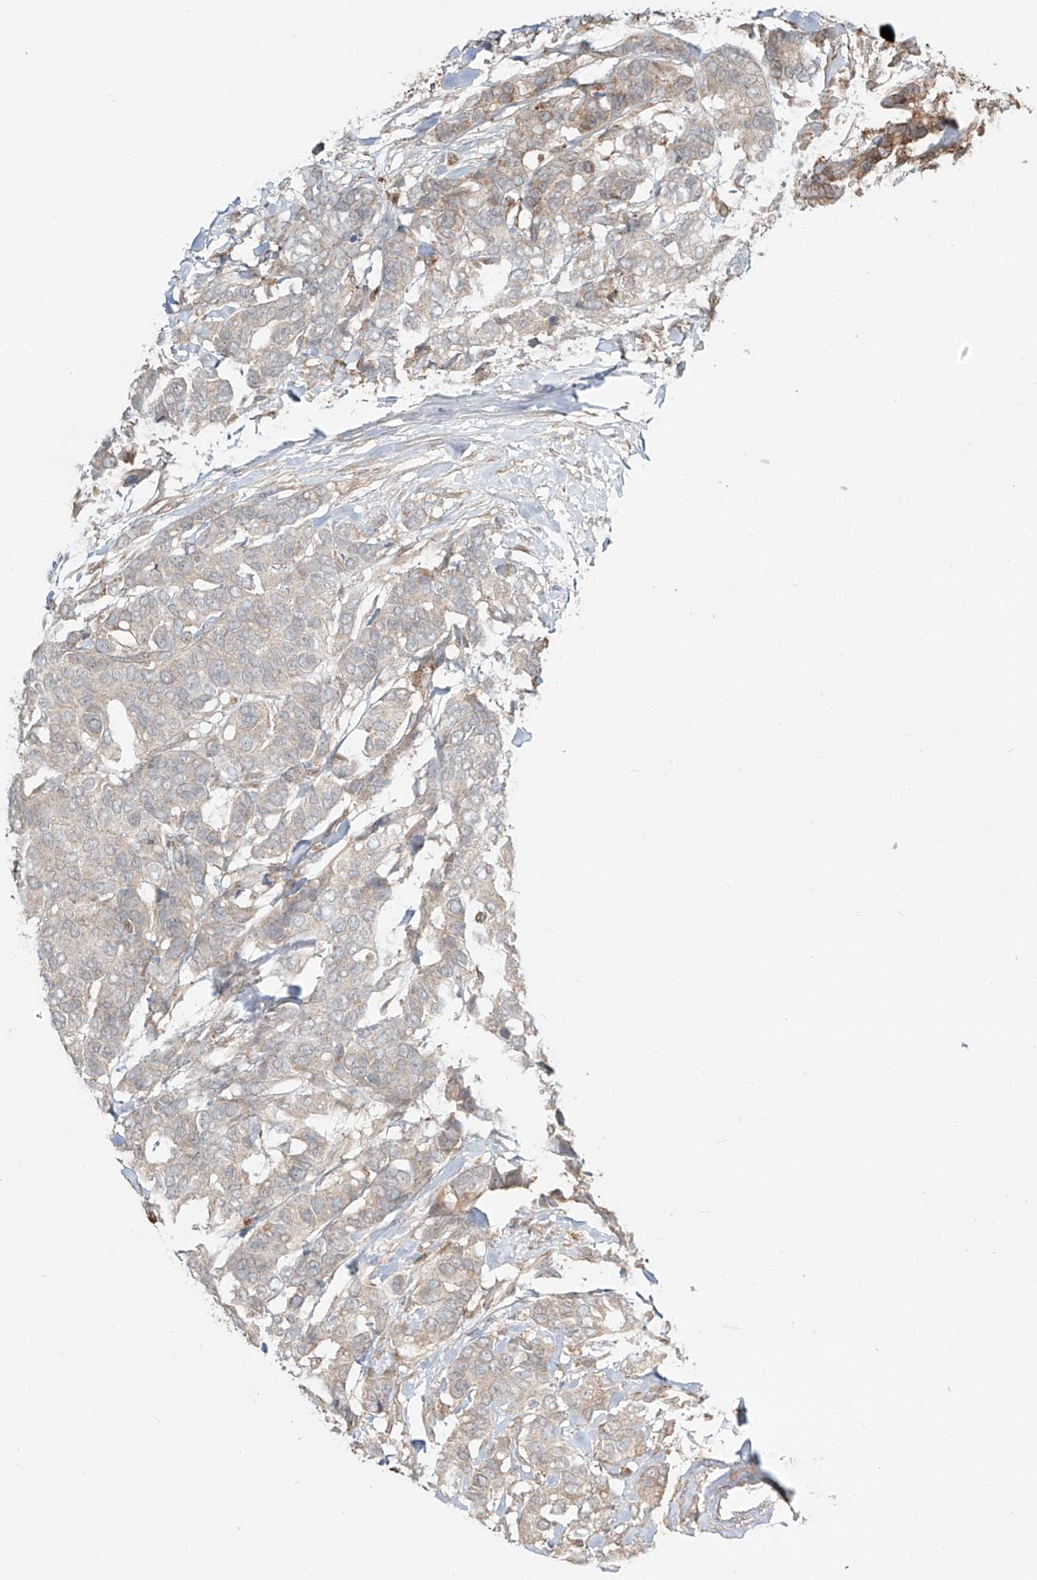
{"staining": {"intensity": "weak", "quantity": "25%-75%", "location": "cytoplasmic/membranous"}, "tissue": "breast cancer", "cell_type": "Tumor cells", "image_type": "cancer", "snomed": [{"axis": "morphology", "description": "Duct carcinoma"}, {"axis": "topography", "description": "Breast"}], "caption": "Human breast cancer (intraductal carcinoma) stained for a protein (brown) shows weak cytoplasmic/membranous positive positivity in about 25%-75% of tumor cells.", "gene": "ERO1A", "patient": {"sex": "female", "age": 87}}